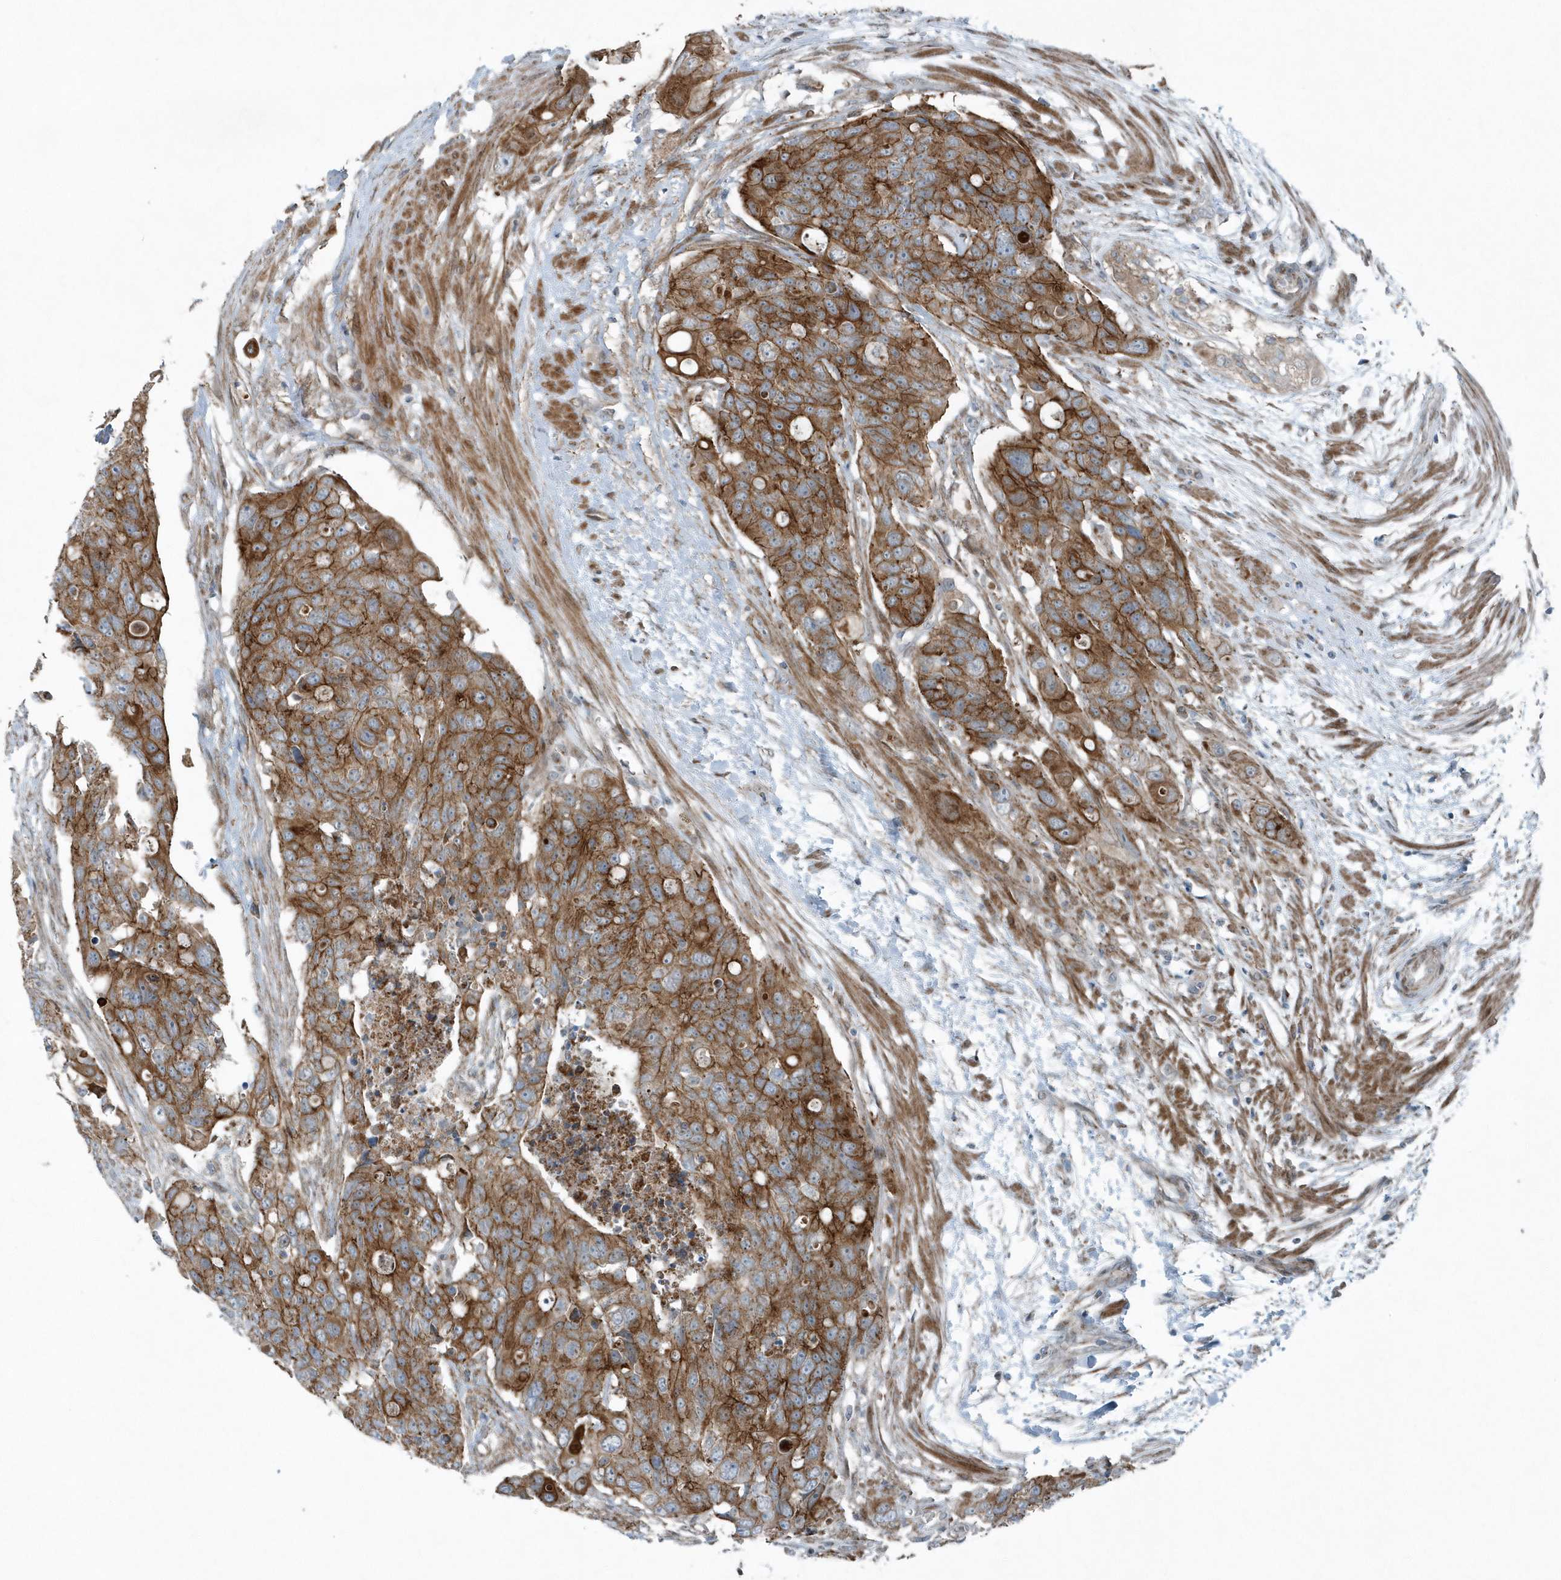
{"staining": {"intensity": "moderate", "quantity": ">75%", "location": "cytoplasmic/membranous"}, "tissue": "colorectal cancer", "cell_type": "Tumor cells", "image_type": "cancer", "snomed": [{"axis": "morphology", "description": "Adenocarcinoma, NOS"}, {"axis": "topography", "description": "Colon"}], "caption": "Immunohistochemistry (IHC) photomicrograph of neoplastic tissue: colorectal cancer (adenocarcinoma) stained using IHC reveals medium levels of moderate protein expression localized specifically in the cytoplasmic/membranous of tumor cells, appearing as a cytoplasmic/membranous brown color.", "gene": "GCC2", "patient": {"sex": "female", "age": 57}}